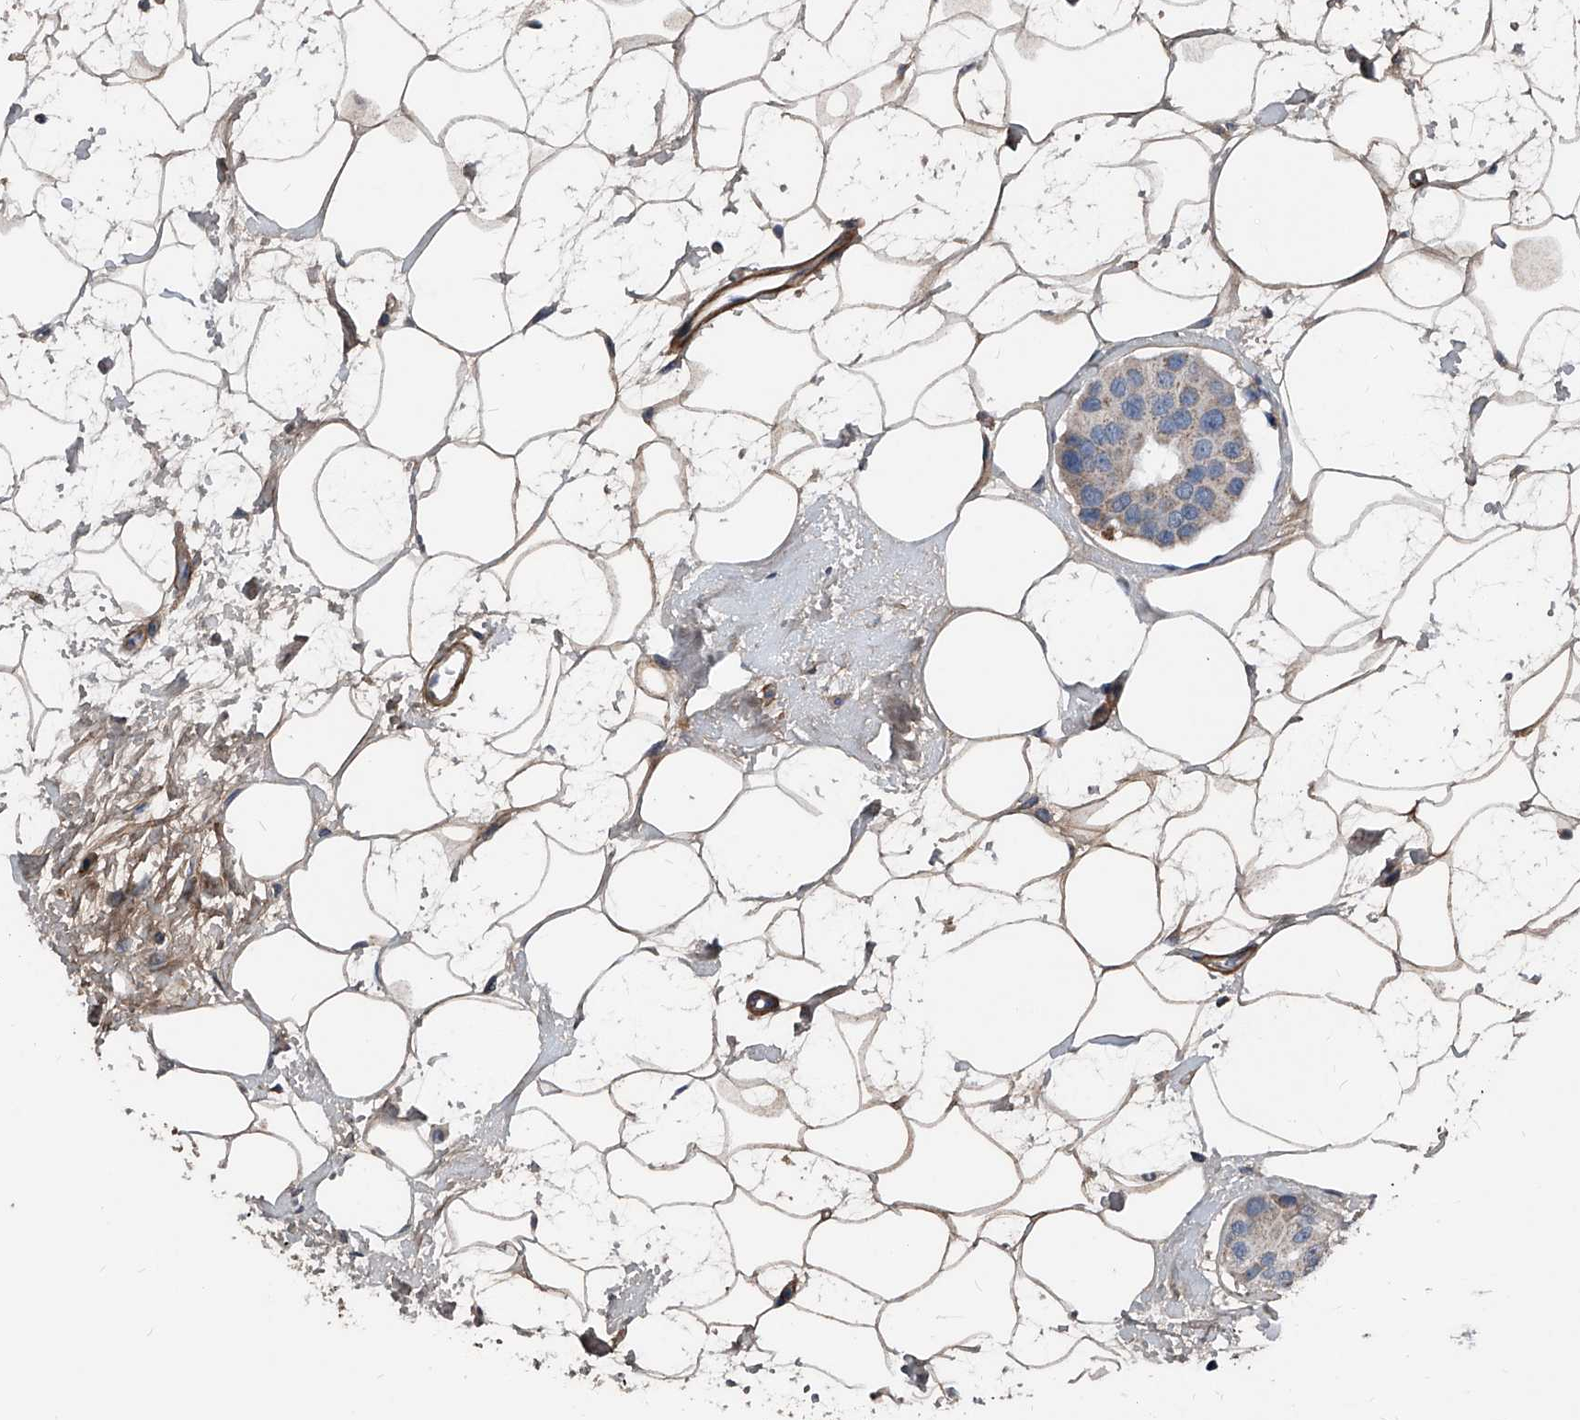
{"staining": {"intensity": "weak", "quantity": "25%-75%", "location": "cytoplasmic/membranous"}, "tissue": "breast cancer", "cell_type": "Tumor cells", "image_type": "cancer", "snomed": [{"axis": "morphology", "description": "Normal tissue, NOS"}, {"axis": "morphology", "description": "Duct carcinoma"}, {"axis": "topography", "description": "Breast"}], "caption": "Breast cancer stained with immunohistochemistry (IHC) reveals weak cytoplasmic/membranous staining in approximately 25%-75% of tumor cells.", "gene": "PHACTR1", "patient": {"sex": "female", "age": 39}}